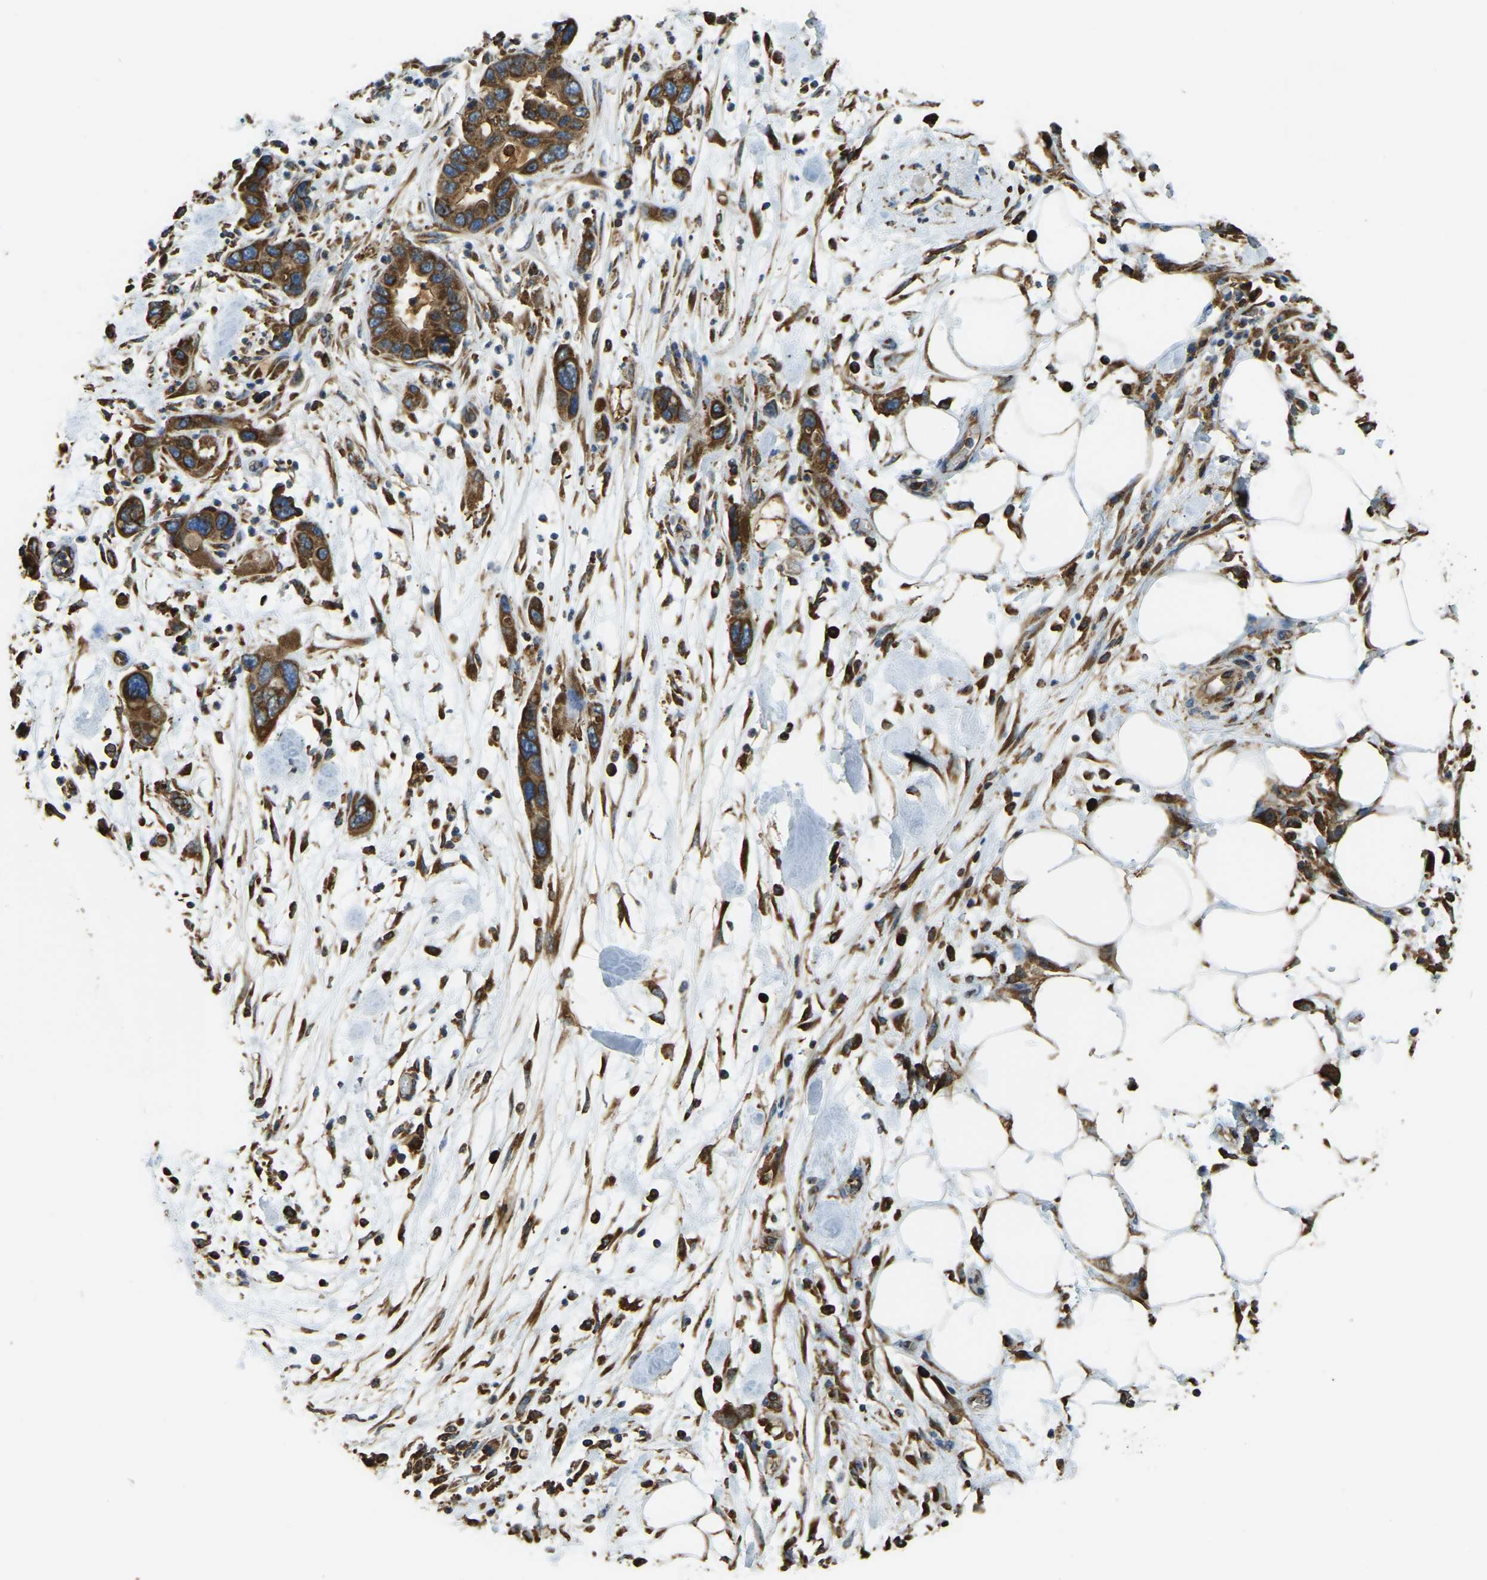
{"staining": {"intensity": "strong", "quantity": ">75%", "location": "cytoplasmic/membranous"}, "tissue": "pancreatic cancer", "cell_type": "Tumor cells", "image_type": "cancer", "snomed": [{"axis": "morphology", "description": "Normal tissue, NOS"}, {"axis": "morphology", "description": "Adenocarcinoma, NOS"}, {"axis": "topography", "description": "Pancreas"}], "caption": "A photomicrograph of pancreatic adenocarcinoma stained for a protein reveals strong cytoplasmic/membranous brown staining in tumor cells. The staining was performed using DAB to visualize the protein expression in brown, while the nuclei were stained in blue with hematoxylin (Magnification: 20x).", "gene": "RNF115", "patient": {"sex": "female", "age": 71}}